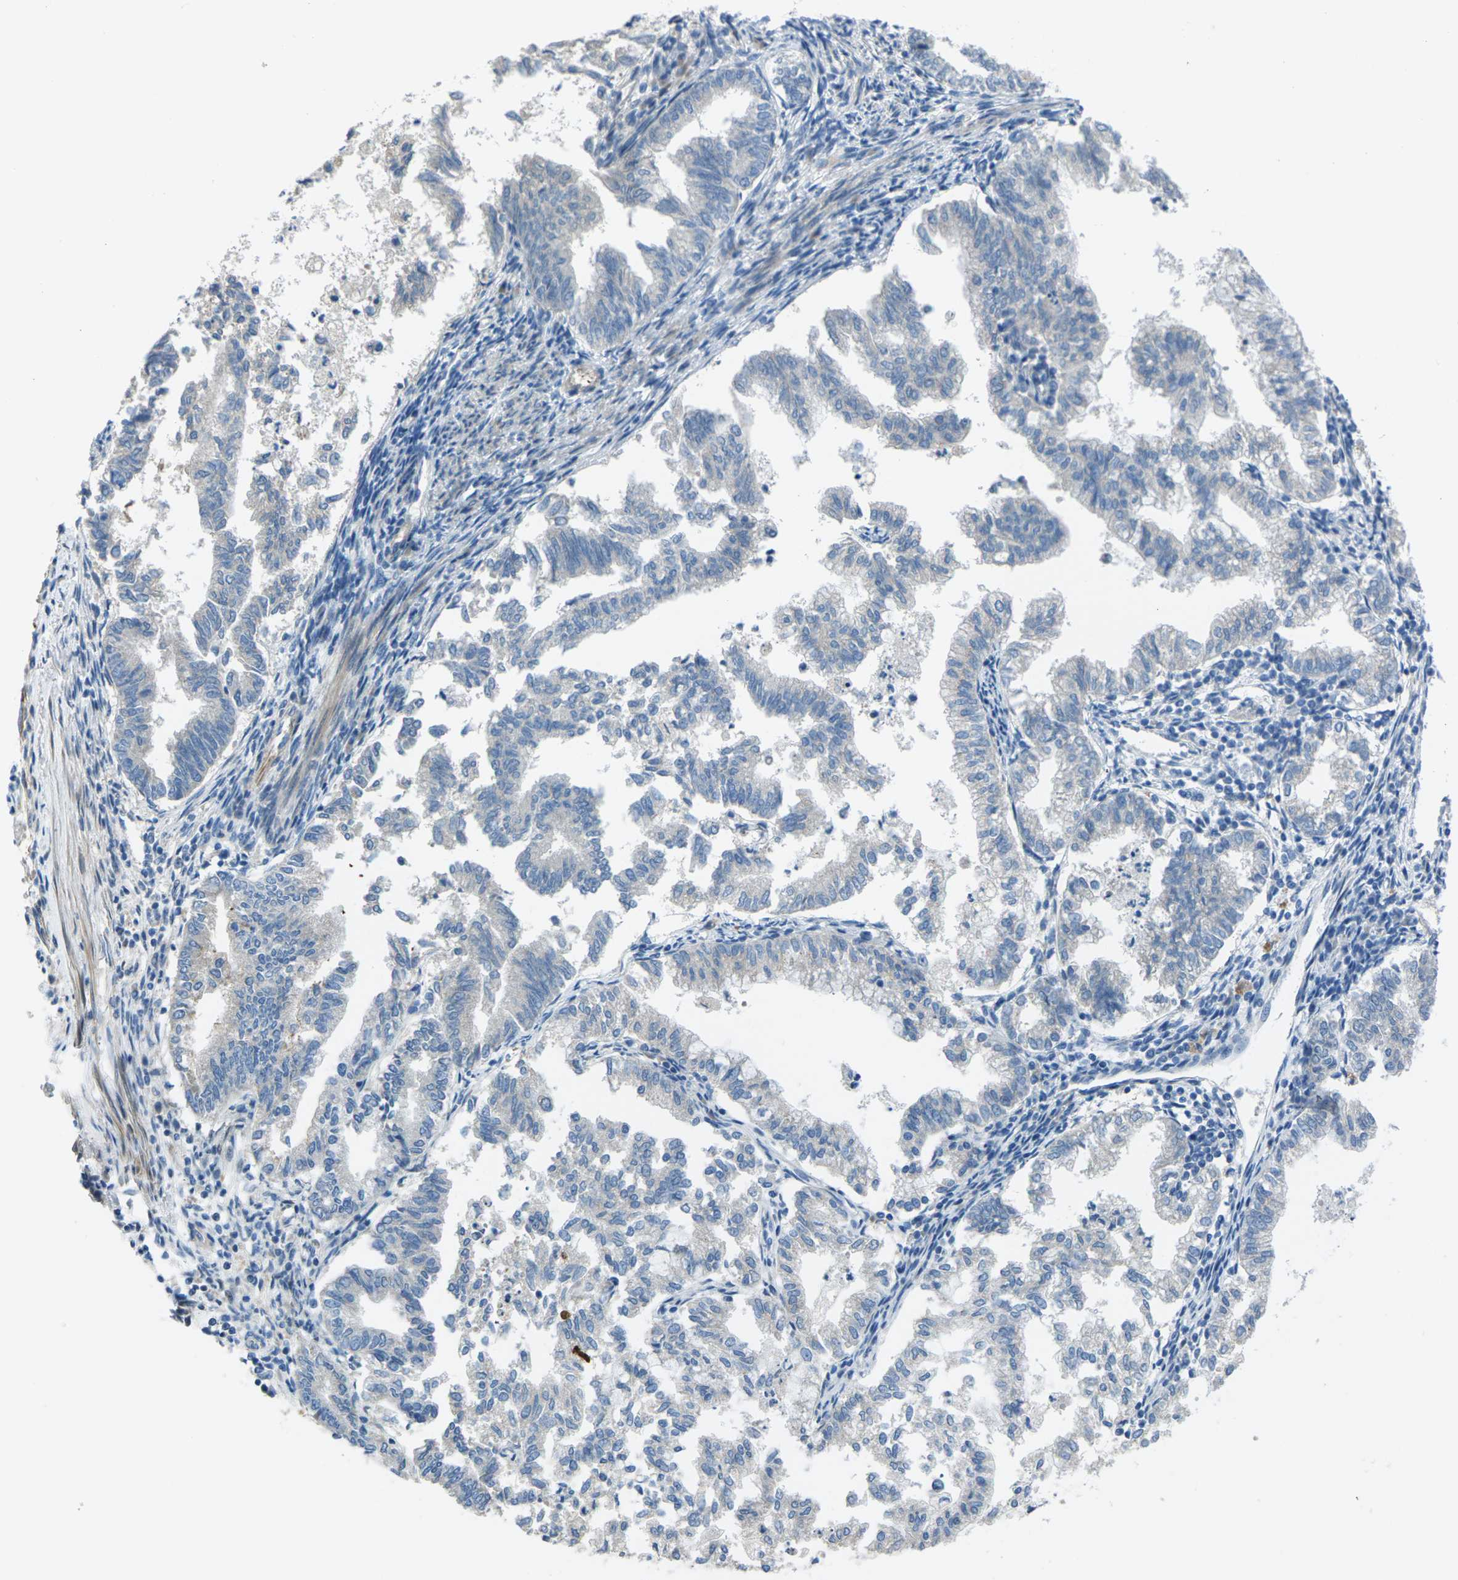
{"staining": {"intensity": "negative", "quantity": "none", "location": "none"}, "tissue": "endometrial cancer", "cell_type": "Tumor cells", "image_type": "cancer", "snomed": [{"axis": "morphology", "description": "Necrosis, NOS"}, {"axis": "morphology", "description": "Adenocarcinoma, NOS"}, {"axis": "topography", "description": "Endometrium"}], "caption": "Tumor cells show no significant protein staining in endometrial cancer (adenocarcinoma).", "gene": "EDNRA", "patient": {"sex": "female", "age": 79}}